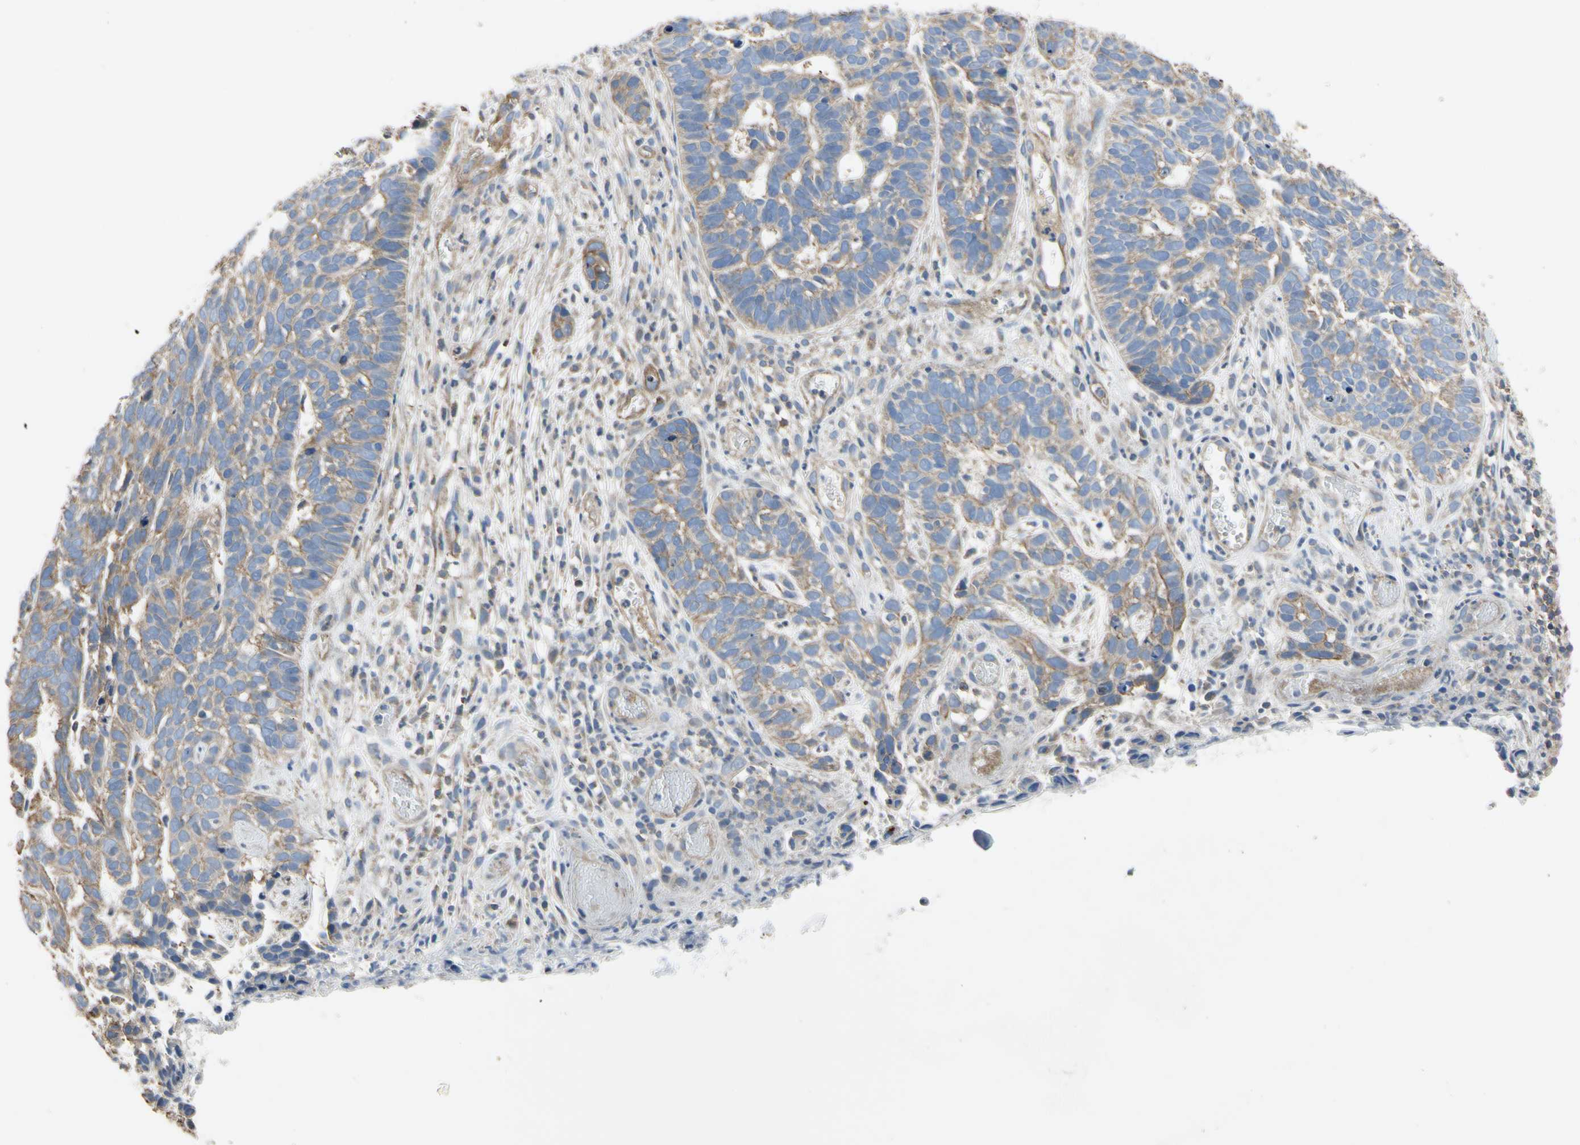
{"staining": {"intensity": "weak", "quantity": ">75%", "location": "cytoplasmic/membranous"}, "tissue": "skin cancer", "cell_type": "Tumor cells", "image_type": "cancer", "snomed": [{"axis": "morphology", "description": "Basal cell carcinoma"}, {"axis": "topography", "description": "Skin"}], "caption": "This is a photomicrograph of immunohistochemistry staining of skin basal cell carcinoma, which shows weak expression in the cytoplasmic/membranous of tumor cells.", "gene": "BECN1", "patient": {"sex": "male", "age": 87}}